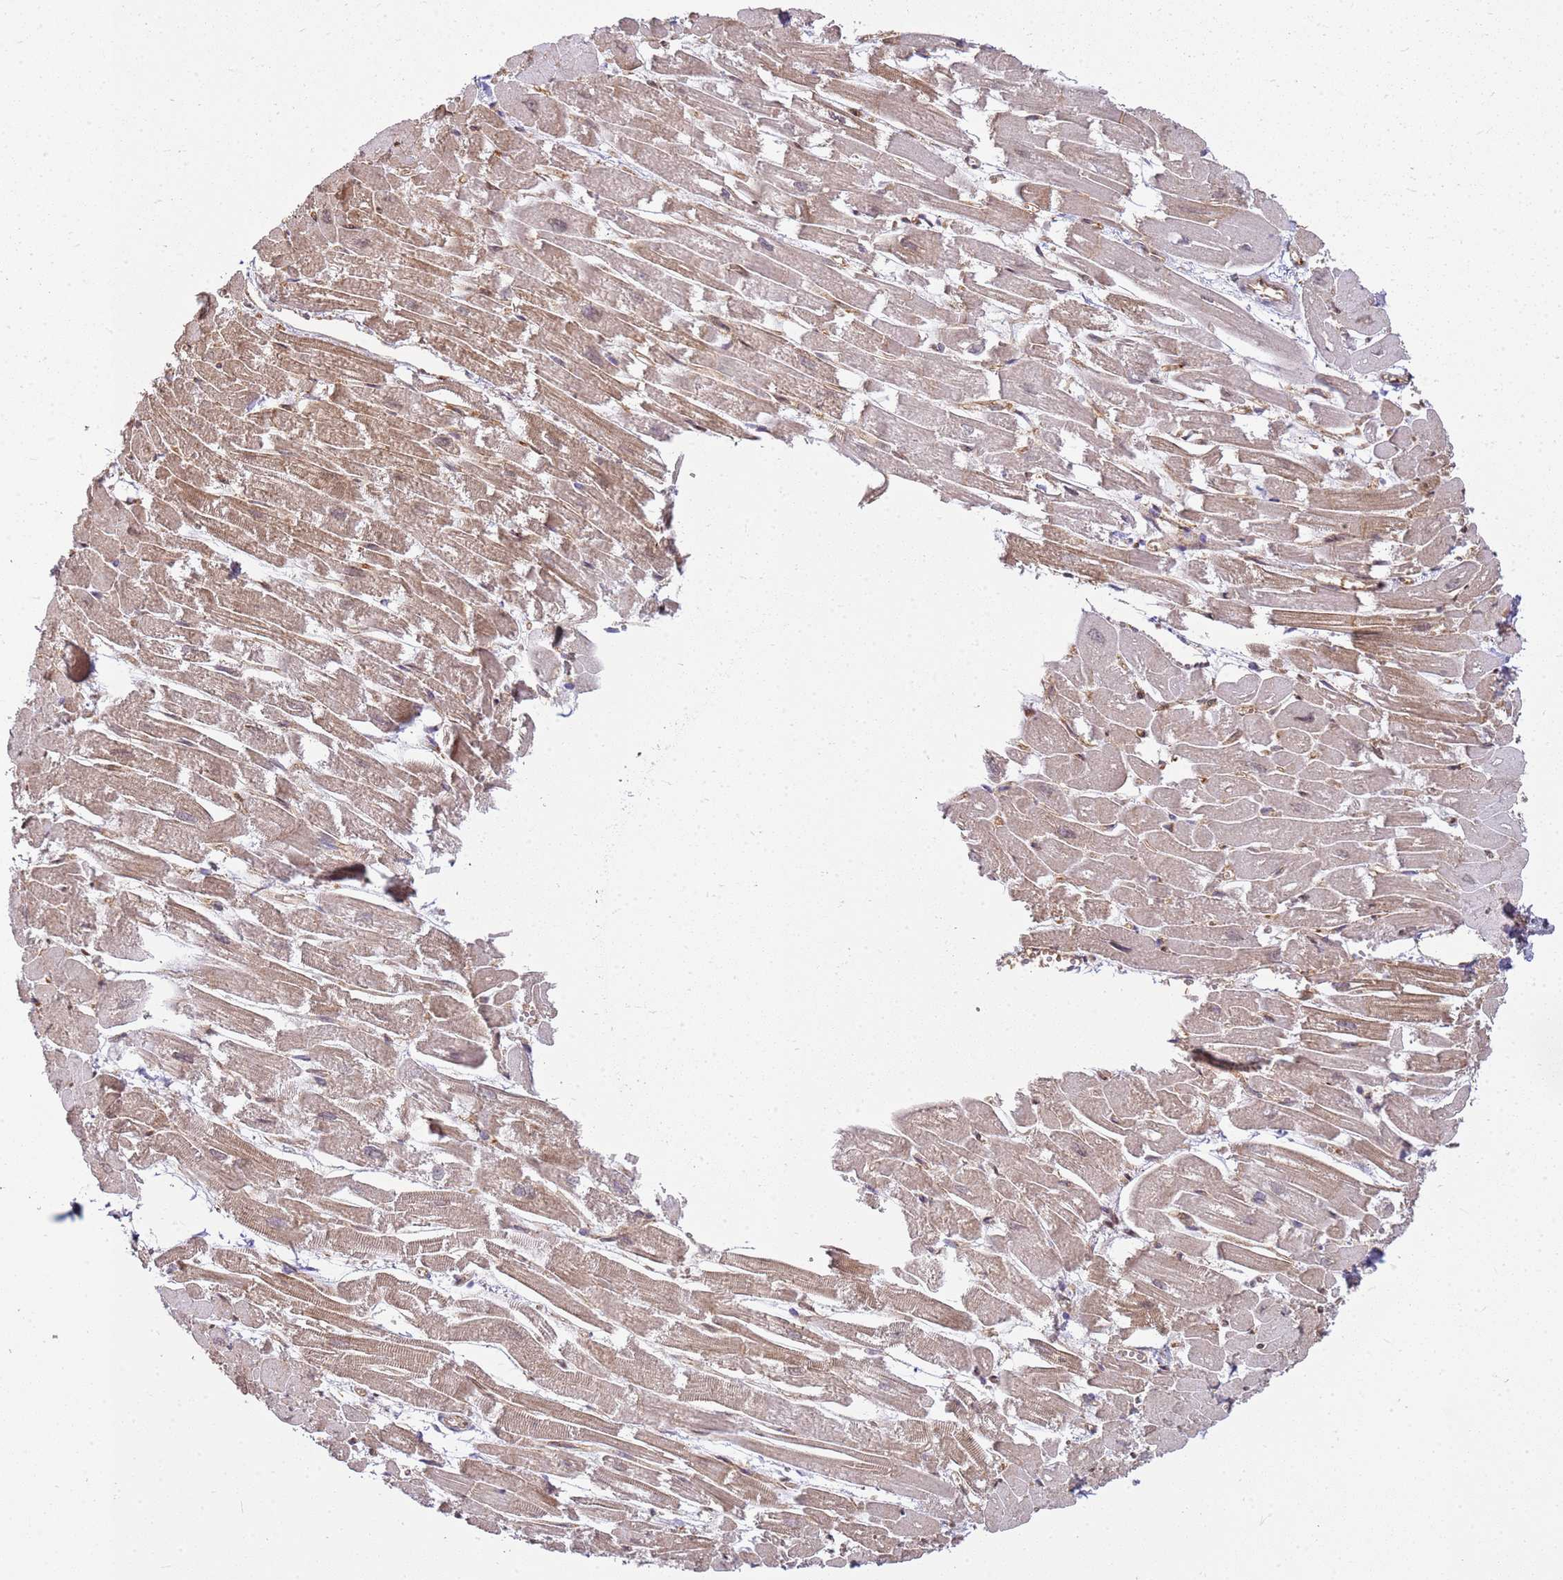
{"staining": {"intensity": "weak", "quantity": "<25%", "location": "cytoplasmic/membranous"}, "tissue": "heart muscle", "cell_type": "Cardiomyocytes", "image_type": "normal", "snomed": [{"axis": "morphology", "description": "Normal tissue, NOS"}, {"axis": "topography", "description": "Heart"}], "caption": "A high-resolution micrograph shows immunohistochemistry staining of normal heart muscle, which reveals no significant staining in cardiomyocytes.", "gene": "YWHAE", "patient": {"sex": "male", "age": 54}}